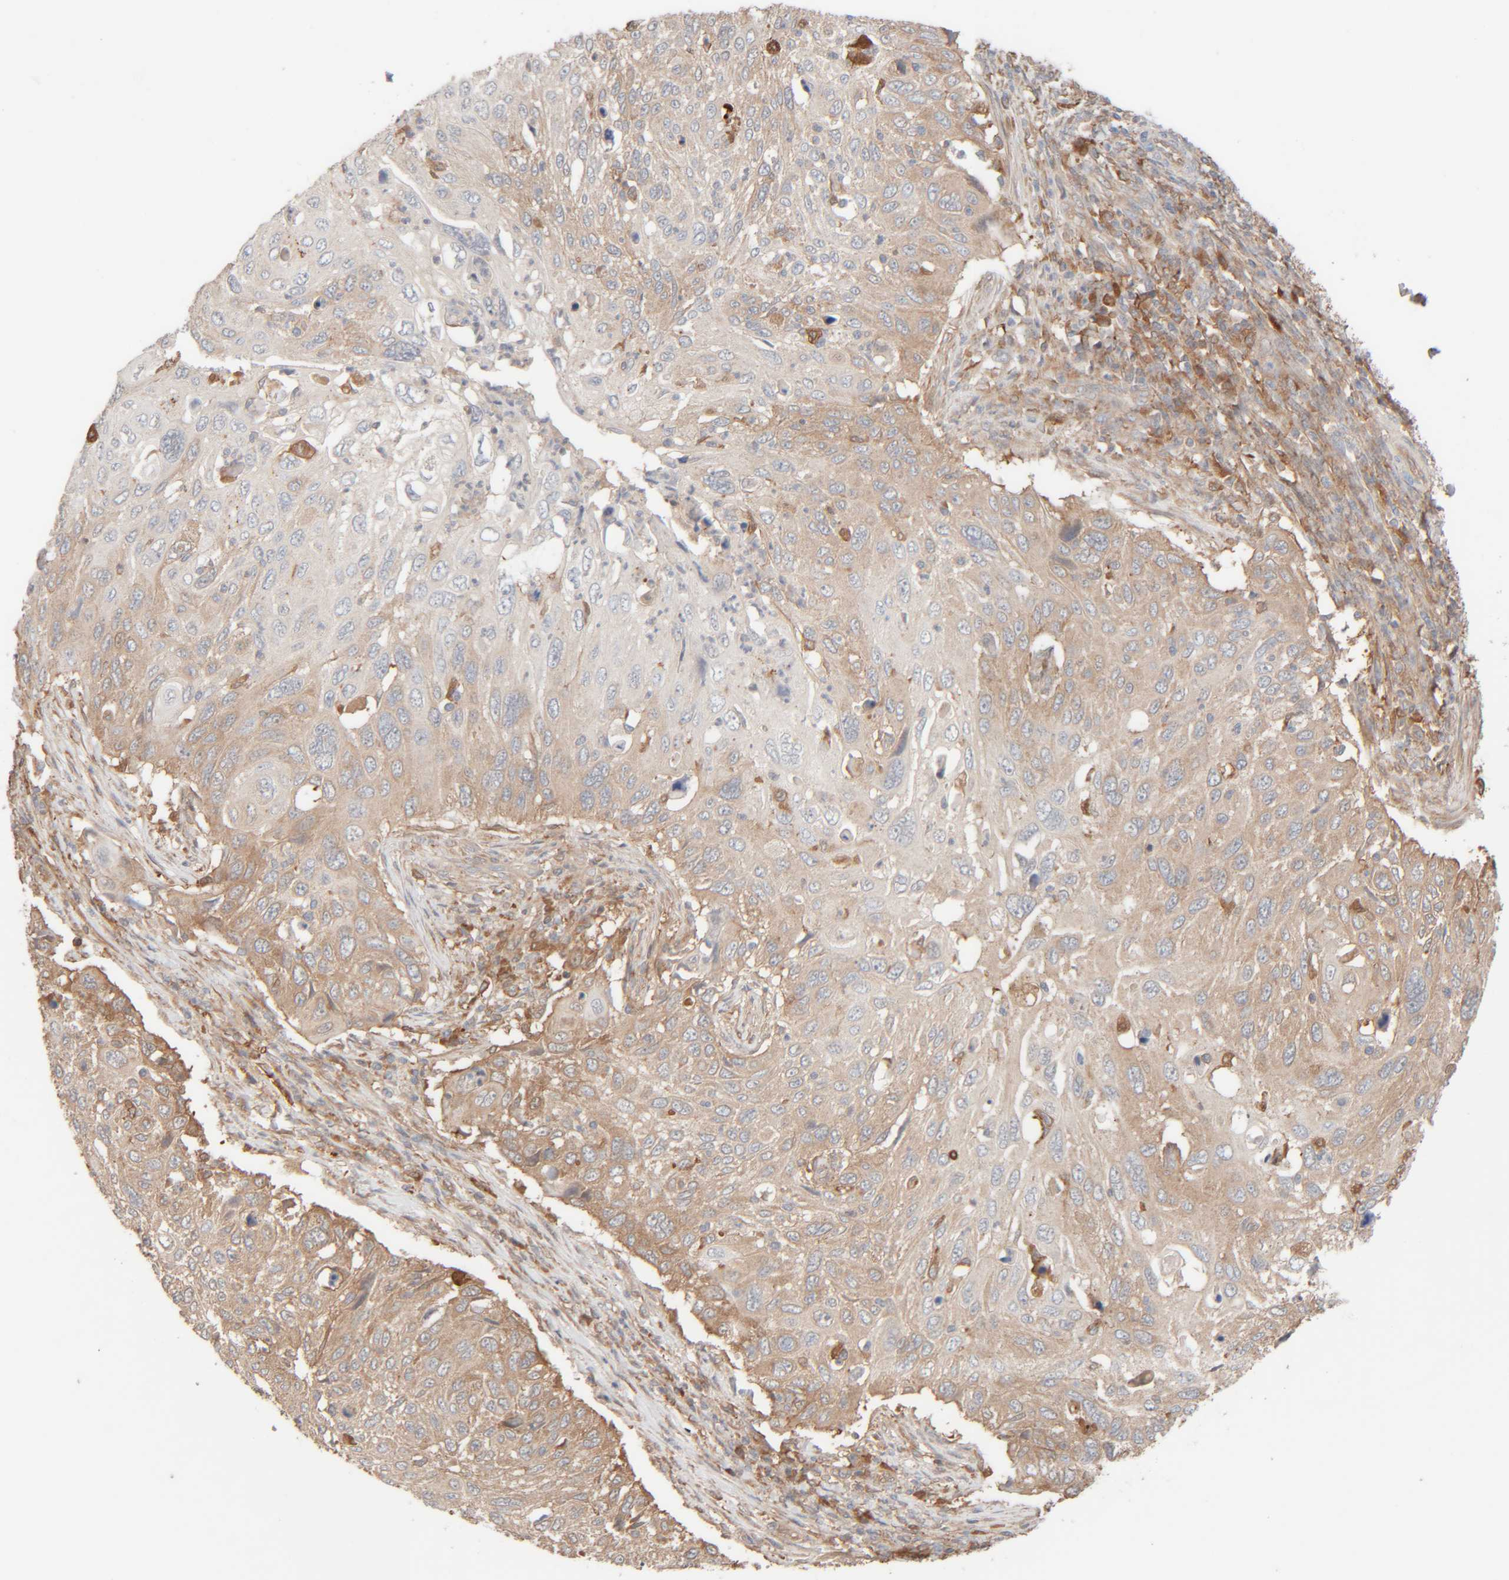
{"staining": {"intensity": "weak", "quantity": "25%-75%", "location": "cytoplasmic/membranous"}, "tissue": "cervical cancer", "cell_type": "Tumor cells", "image_type": "cancer", "snomed": [{"axis": "morphology", "description": "Squamous cell carcinoma, NOS"}, {"axis": "topography", "description": "Cervix"}], "caption": "This micrograph shows cervical cancer (squamous cell carcinoma) stained with immunohistochemistry (IHC) to label a protein in brown. The cytoplasmic/membranous of tumor cells show weak positivity for the protein. Nuclei are counter-stained blue.", "gene": "TMEM192", "patient": {"sex": "female", "age": 70}}